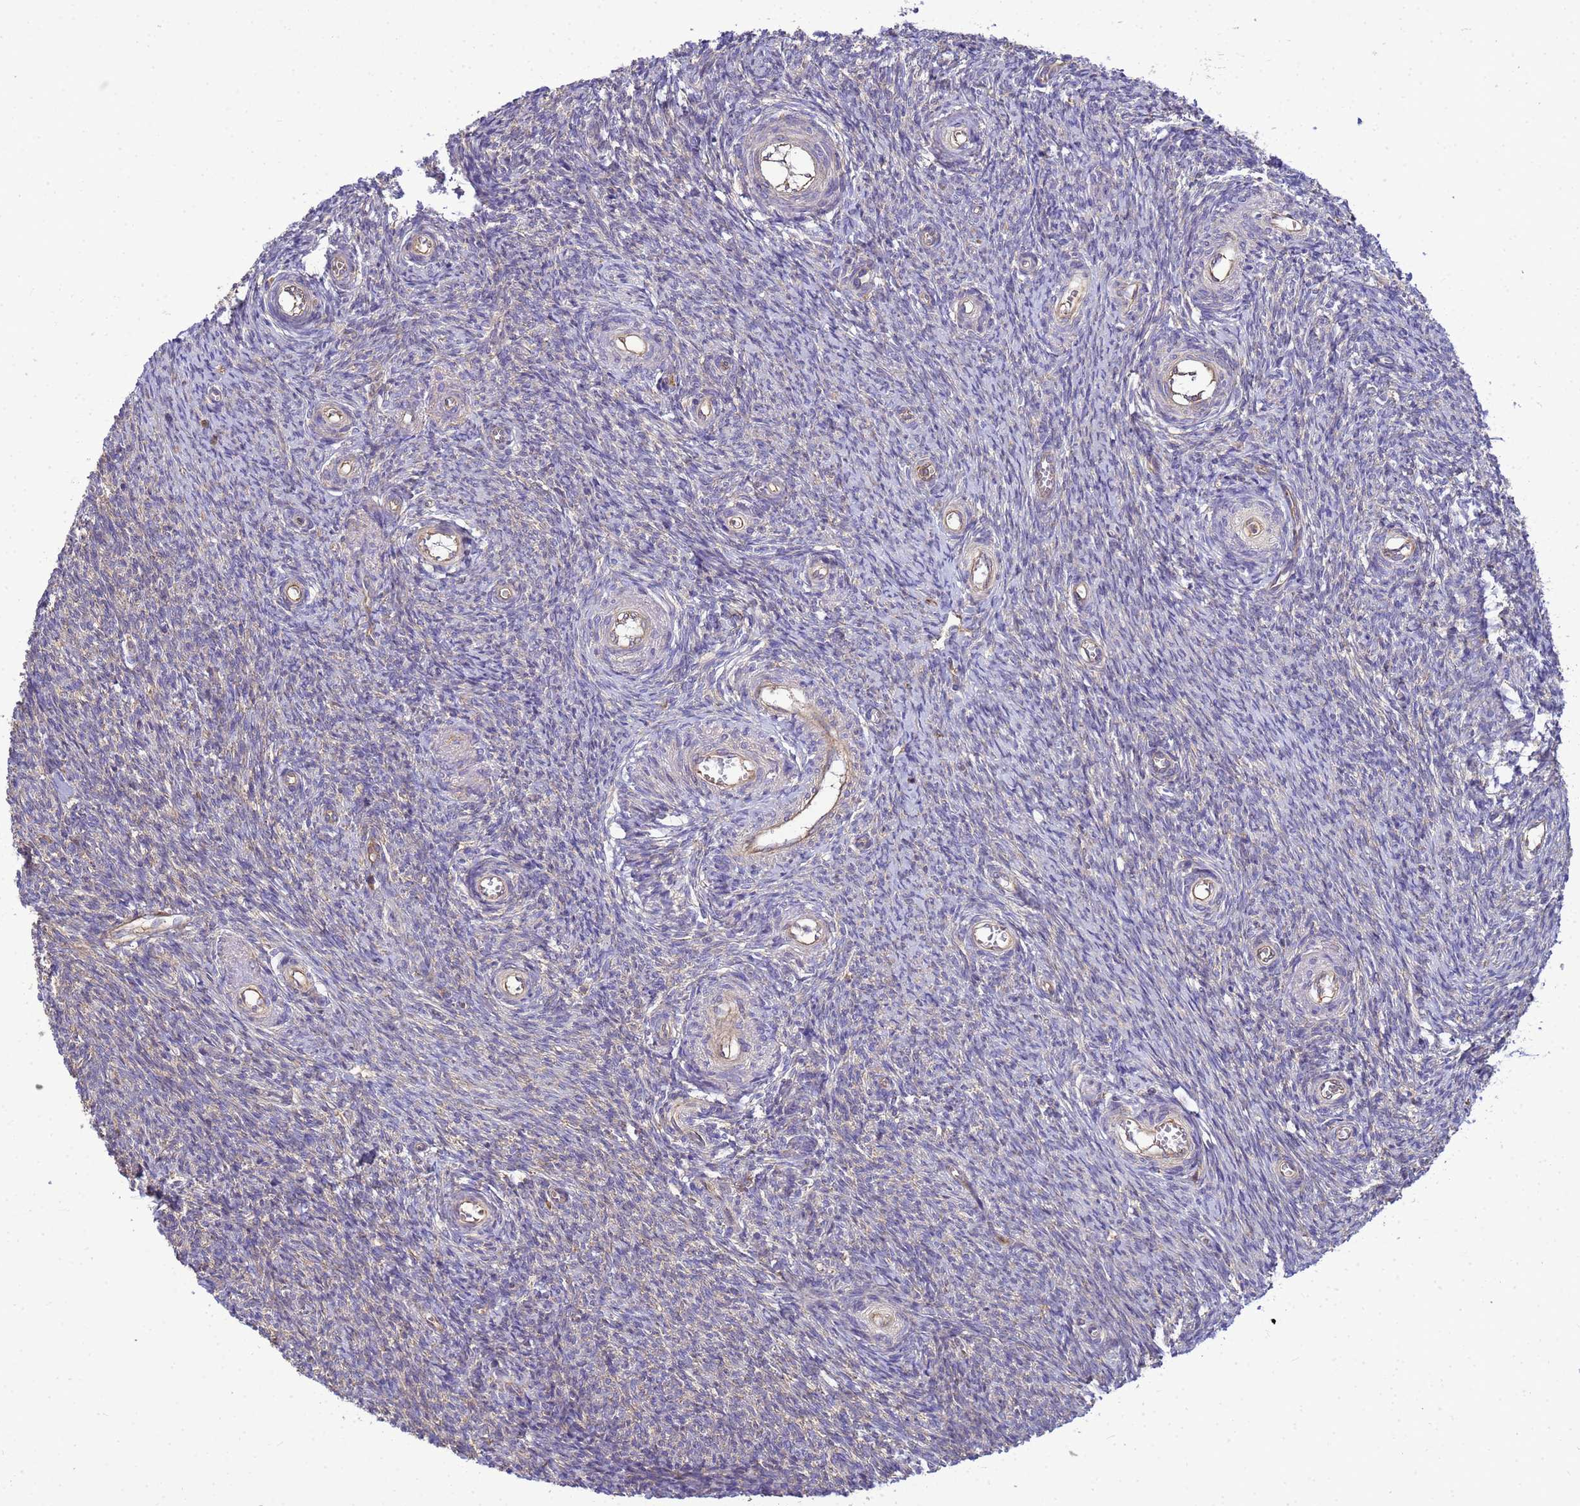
{"staining": {"intensity": "weak", "quantity": "<25%", "location": "cytoplasmic/membranous"}, "tissue": "ovary", "cell_type": "Ovarian stroma cells", "image_type": "normal", "snomed": [{"axis": "morphology", "description": "Normal tissue, NOS"}, {"axis": "topography", "description": "Ovary"}], "caption": "Immunohistochemical staining of normal human ovary exhibits no significant positivity in ovarian stroma cells.", "gene": "BECN1", "patient": {"sex": "female", "age": 44}}